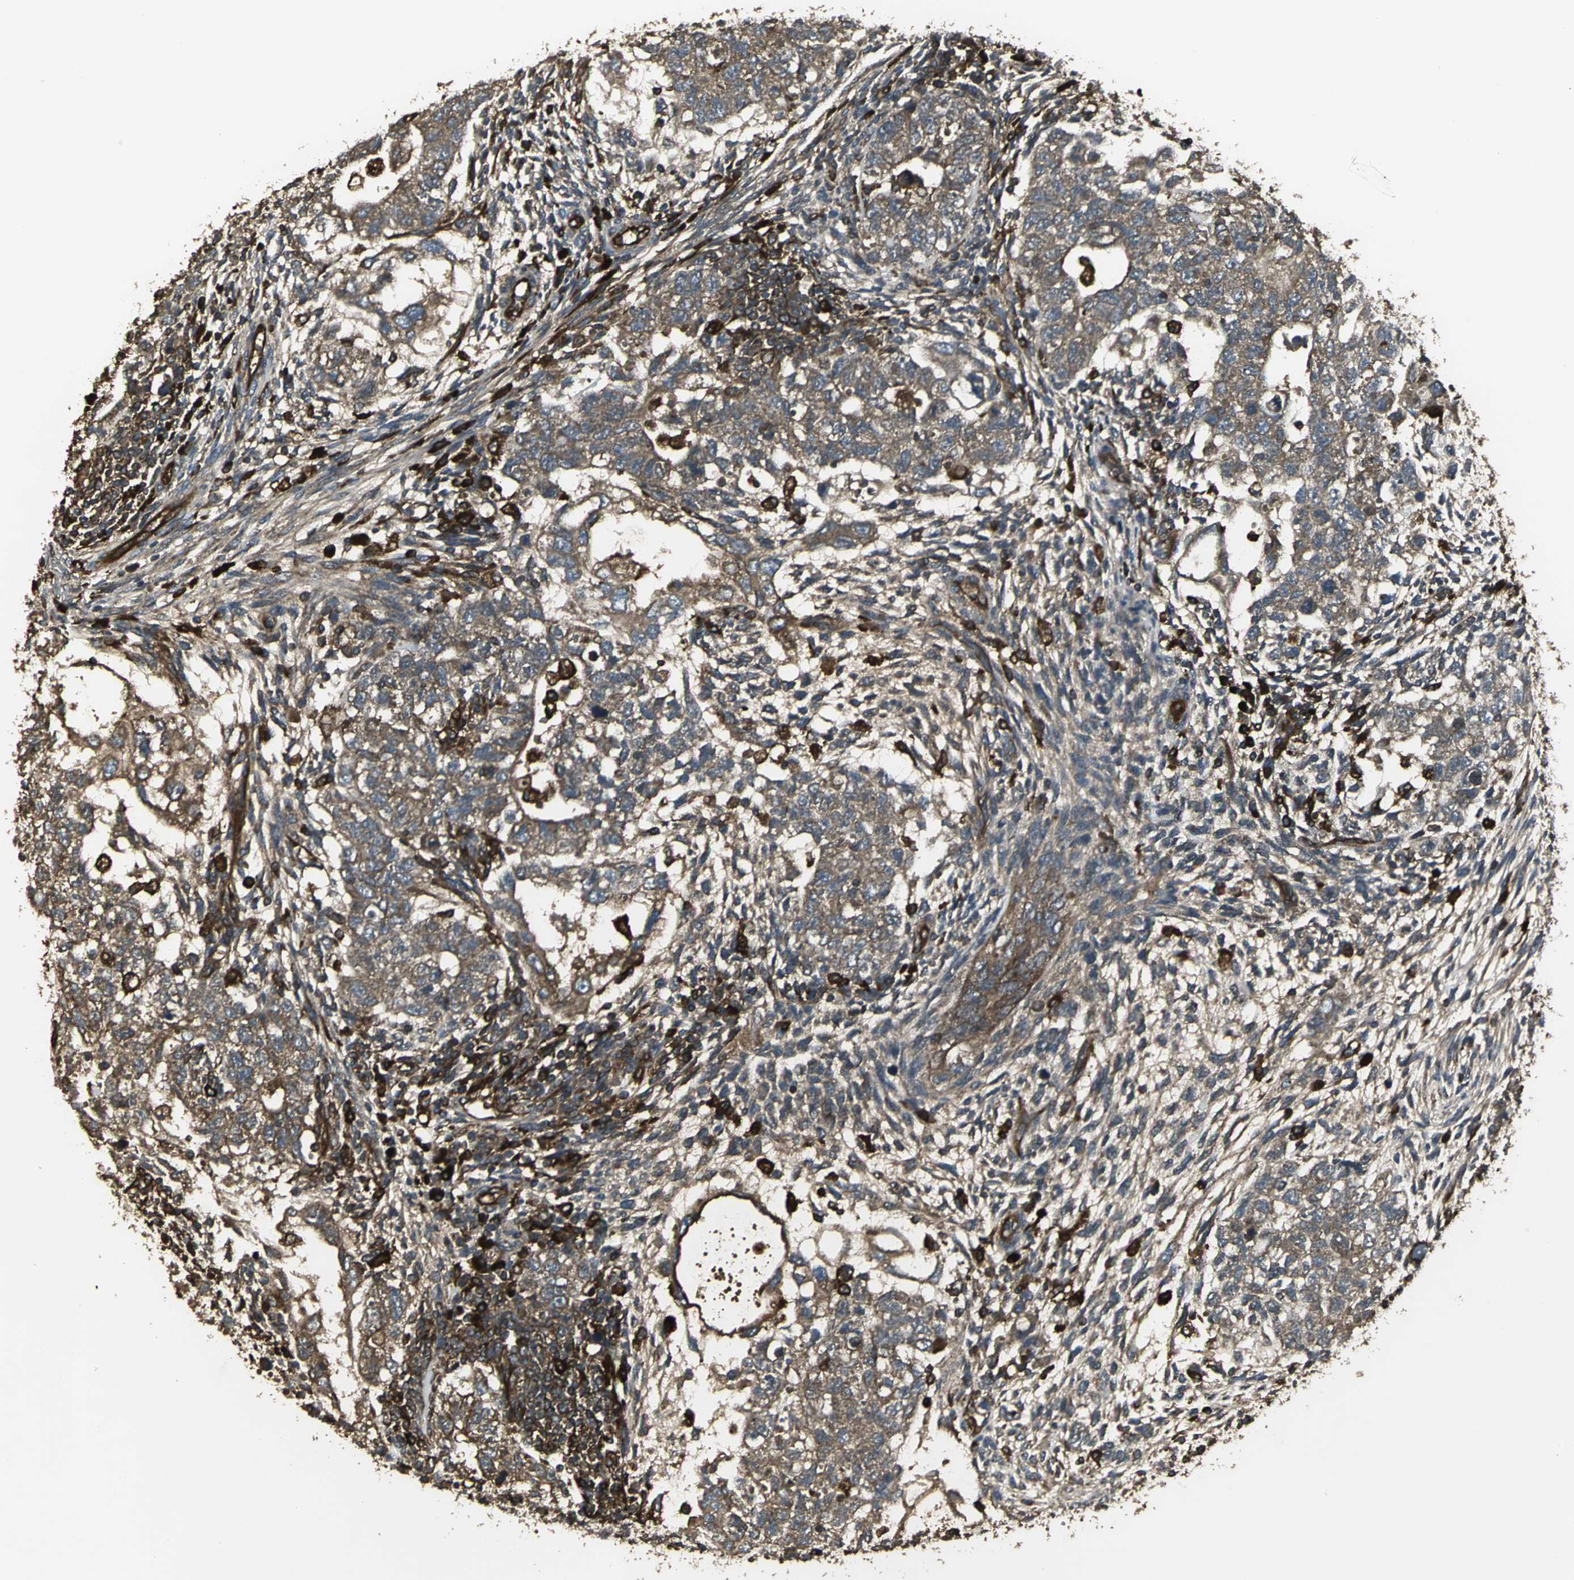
{"staining": {"intensity": "moderate", "quantity": ">75%", "location": "cytoplasmic/membranous"}, "tissue": "testis cancer", "cell_type": "Tumor cells", "image_type": "cancer", "snomed": [{"axis": "morphology", "description": "Normal tissue, NOS"}, {"axis": "morphology", "description": "Carcinoma, Embryonal, NOS"}, {"axis": "topography", "description": "Testis"}], "caption": "High-power microscopy captured an immunohistochemistry photomicrograph of embryonal carcinoma (testis), revealing moderate cytoplasmic/membranous expression in approximately >75% of tumor cells.", "gene": "PRXL2B", "patient": {"sex": "male", "age": 36}}